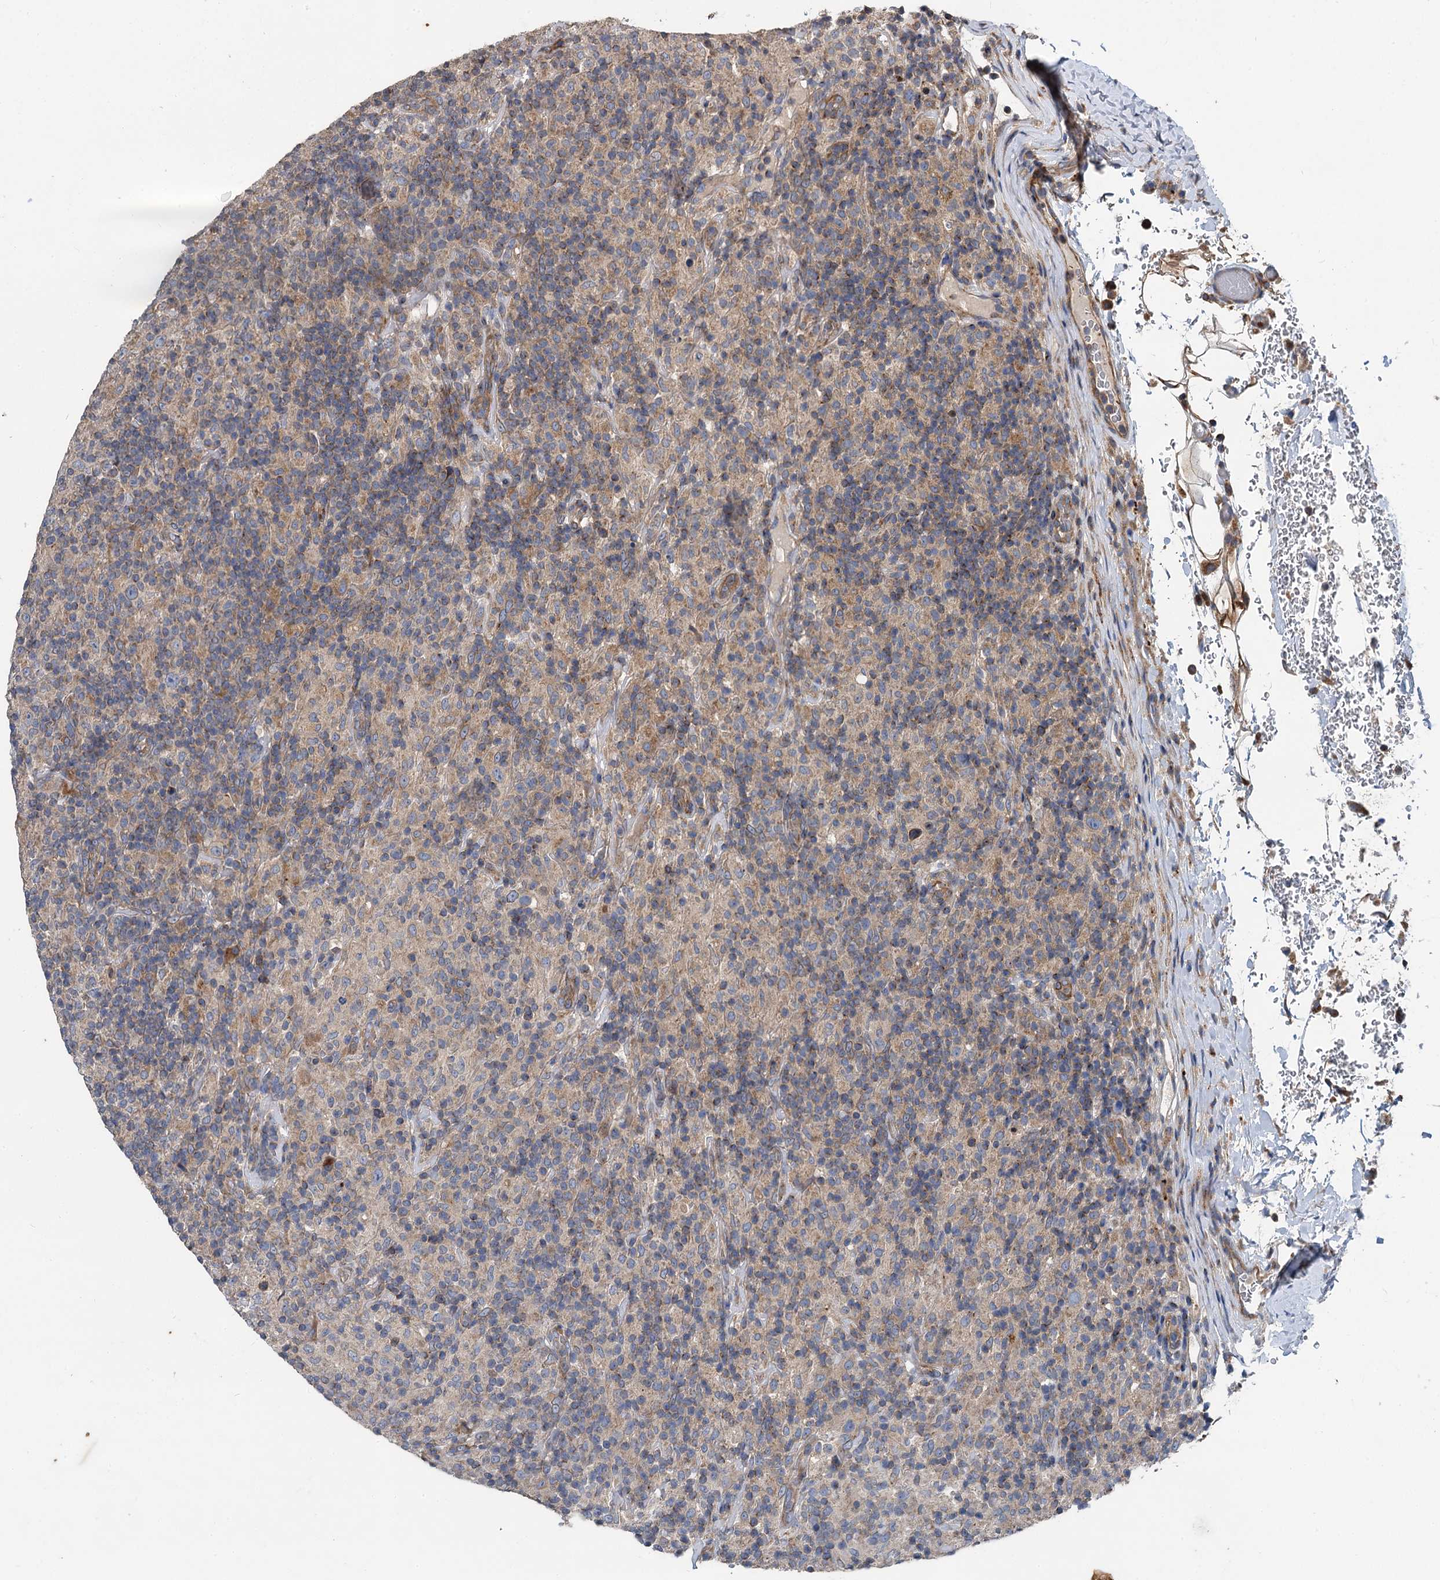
{"staining": {"intensity": "moderate", "quantity": ">75%", "location": "cytoplasmic/membranous"}, "tissue": "lymphoma", "cell_type": "Tumor cells", "image_type": "cancer", "snomed": [{"axis": "morphology", "description": "Hodgkin's disease, NOS"}, {"axis": "topography", "description": "Lymph node"}], "caption": "High-magnification brightfield microscopy of Hodgkin's disease stained with DAB (3,3'-diaminobenzidine) (brown) and counterstained with hematoxylin (blue). tumor cells exhibit moderate cytoplasmic/membranous positivity is seen in approximately>75% of cells.", "gene": "SPRYD3", "patient": {"sex": "male", "age": 70}}